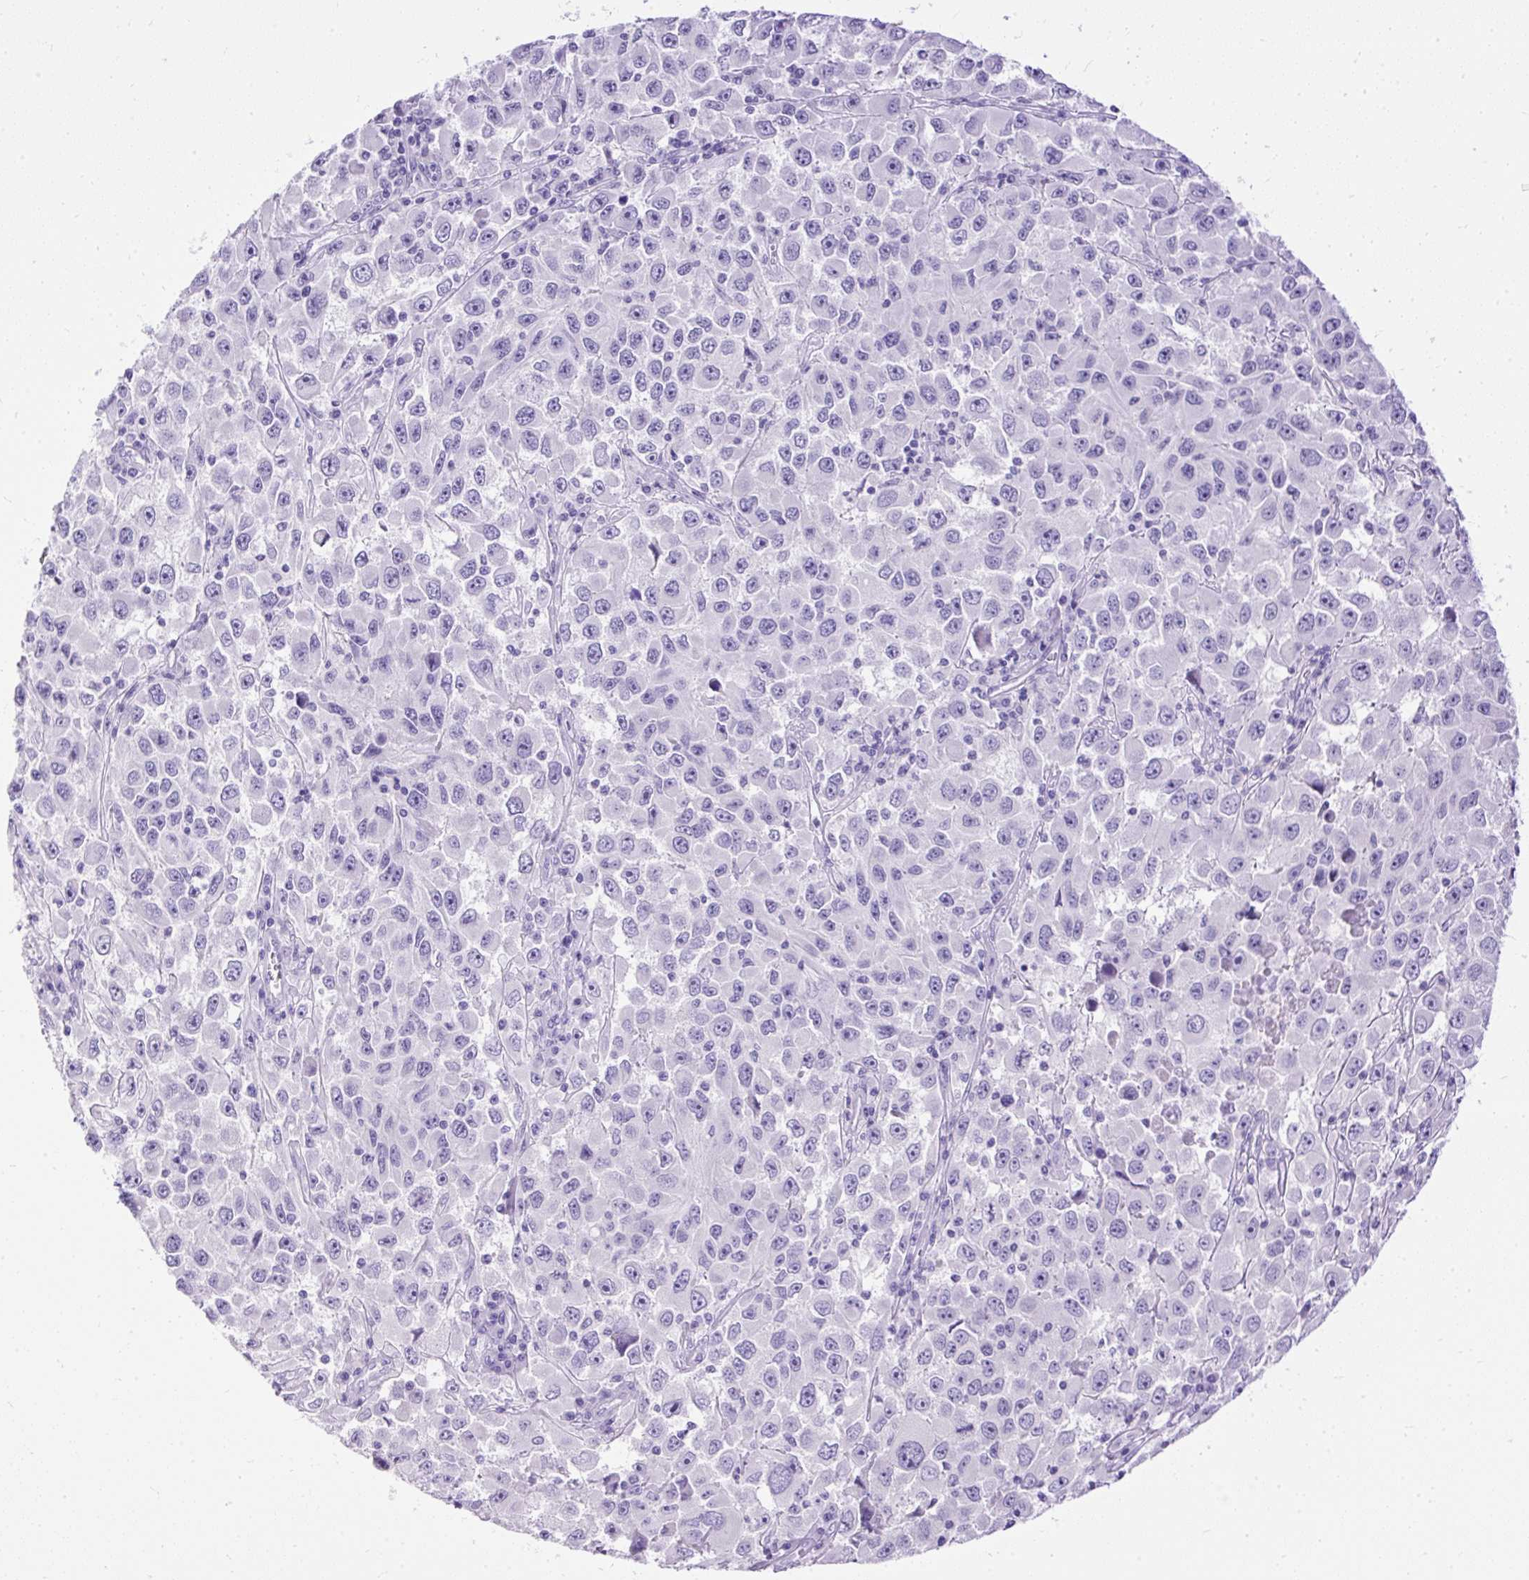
{"staining": {"intensity": "negative", "quantity": "none", "location": "none"}, "tissue": "melanoma", "cell_type": "Tumor cells", "image_type": "cancer", "snomed": [{"axis": "morphology", "description": "Malignant melanoma, Metastatic site"}, {"axis": "topography", "description": "Lymph node"}], "caption": "Human malignant melanoma (metastatic site) stained for a protein using immunohistochemistry (IHC) demonstrates no expression in tumor cells.", "gene": "HEY1", "patient": {"sex": "female", "age": 67}}